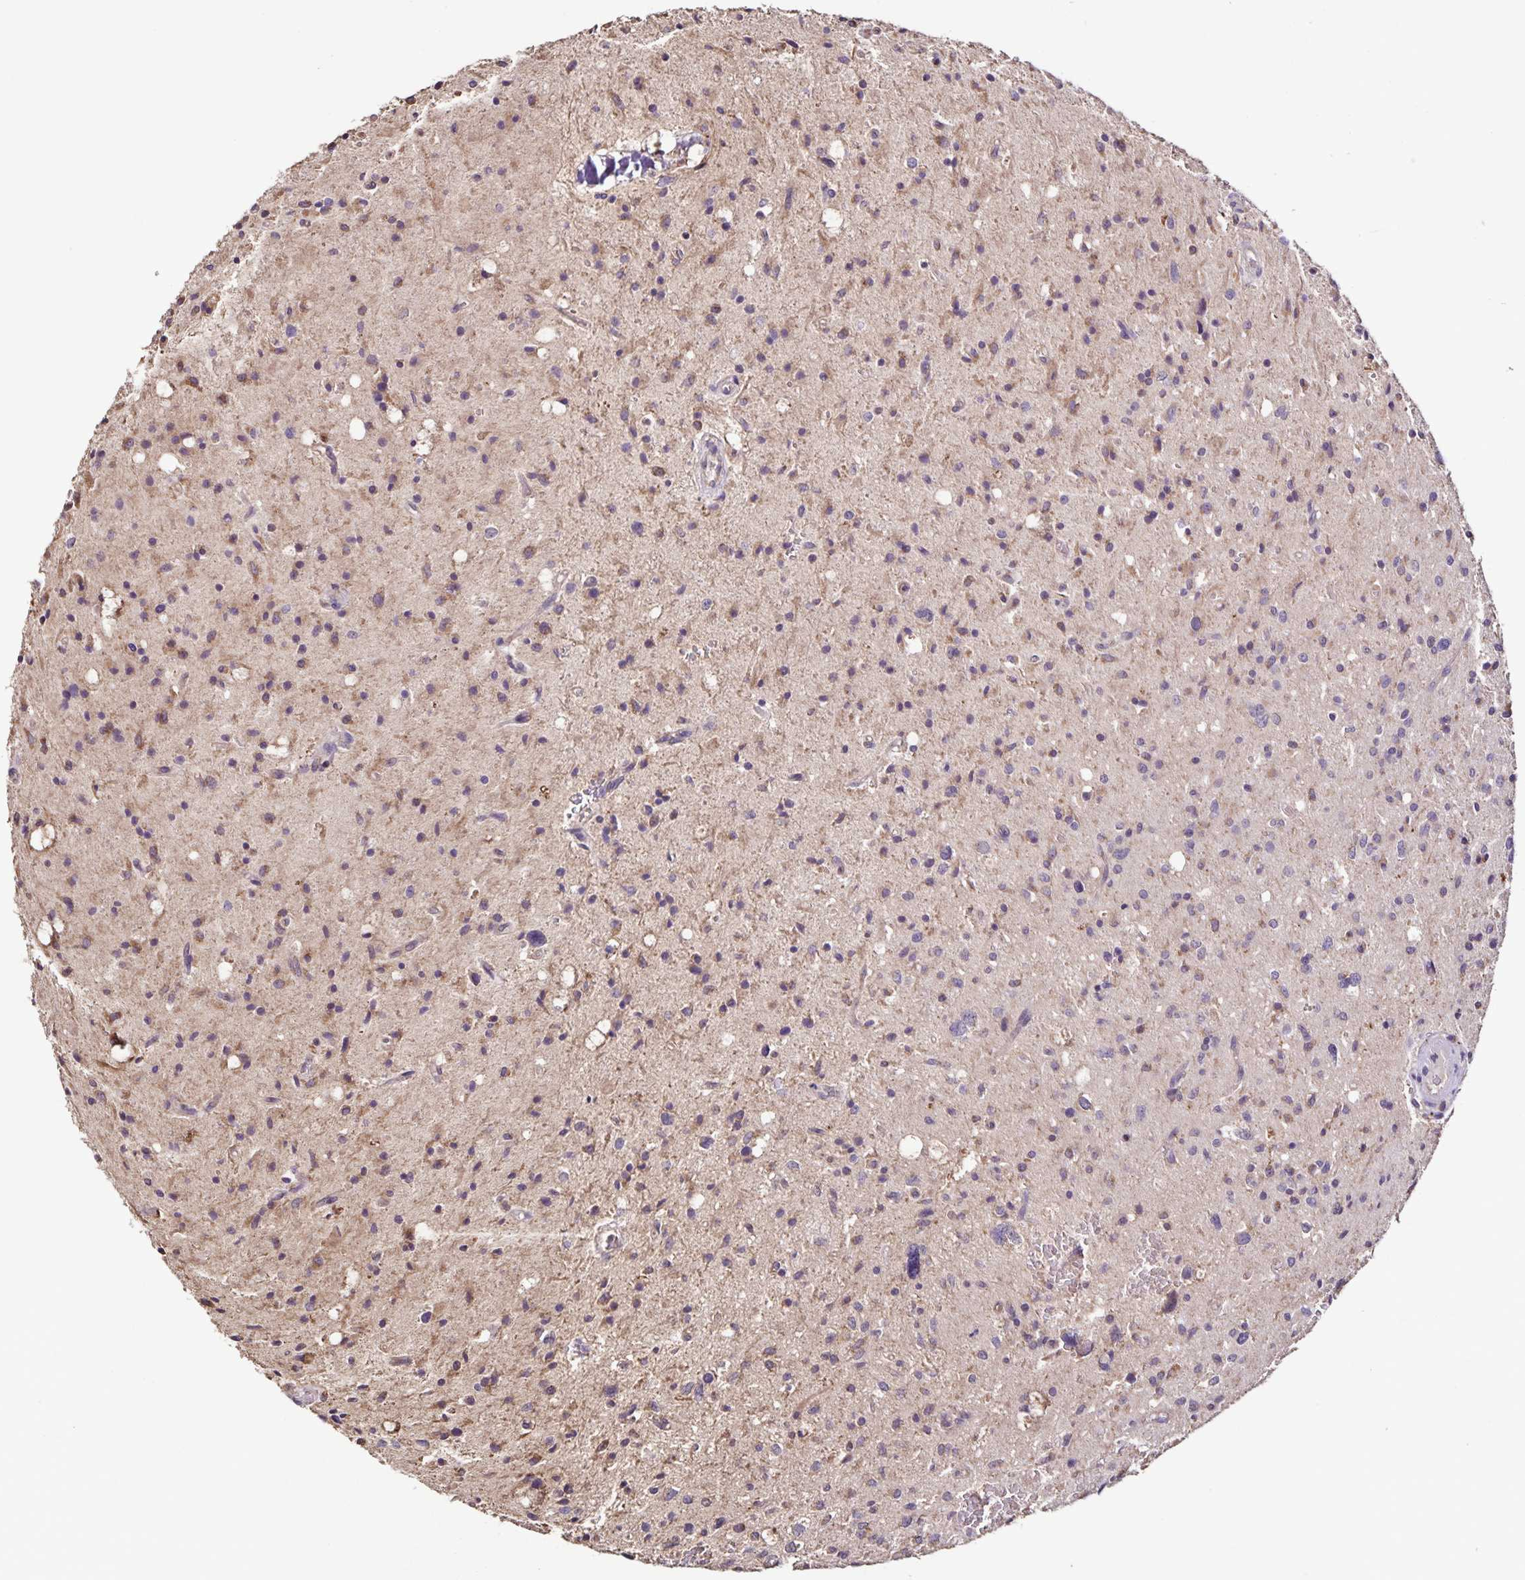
{"staining": {"intensity": "weak", "quantity": "<25%", "location": "cytoplasmic/membranous"}, "tissue": "glioma", "cell_type": "Tumor cells", "image_type": "cancer", "snomed": [{"axis": "morphology", "description": "Glioma, malignant, Low grade"}, {"axis": "topography", "description": "Brain"}], "caption": "Tumor cells show no significant protein expression in glioma. Brightfield microscopy of IHC stained with DAB (3,3'-diaminobenzidine) (brown) and hematoxylin (blue), captured at high magnification.", "gene": "MAN1A1", "patient": {"sex": "female", "age": 58}}